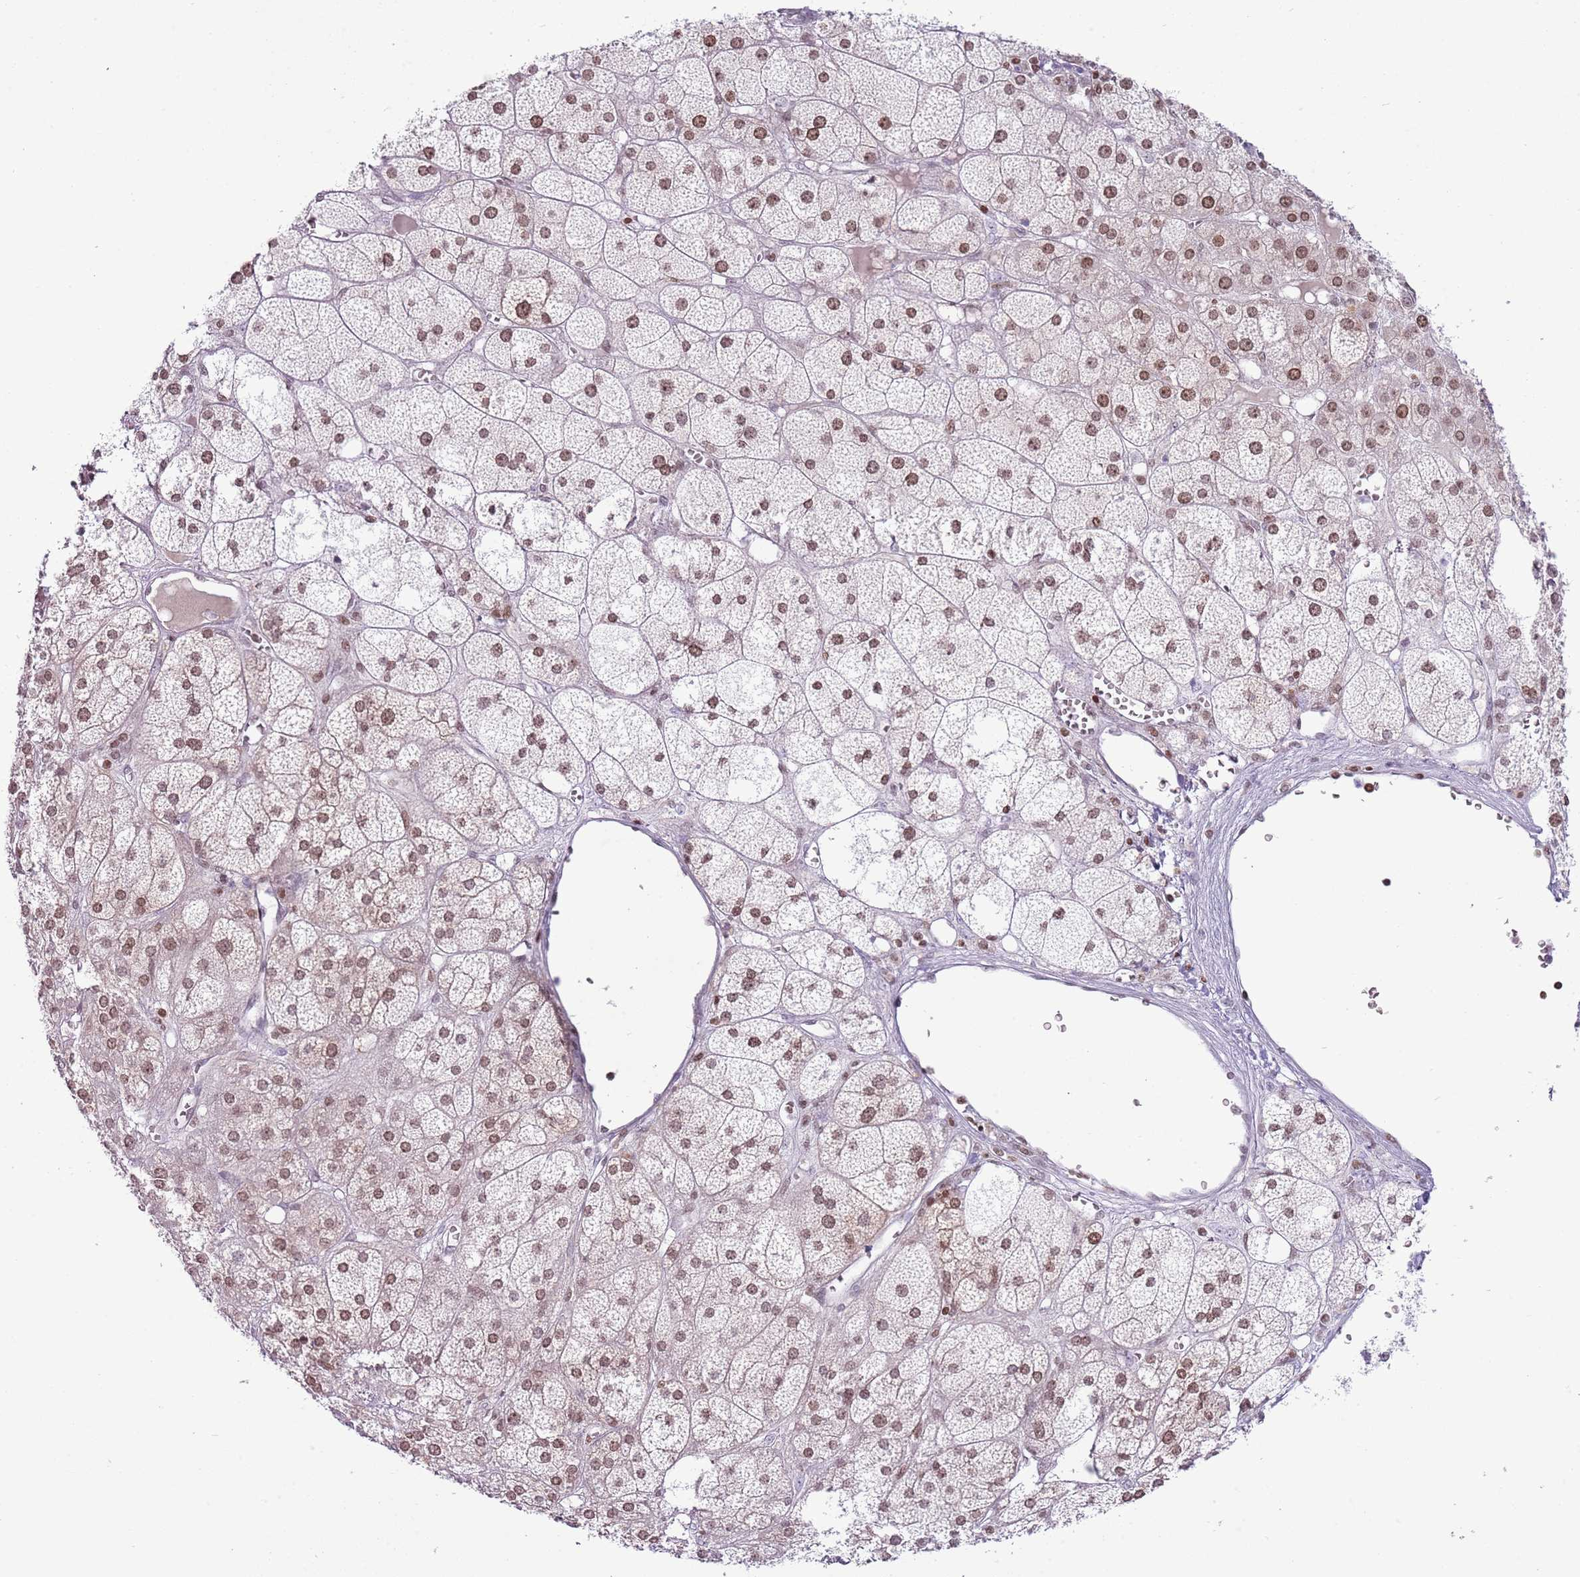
{"staining": {"intensity": "moderate", "quantity": ">75%", "location": "nuclear"}, "tissue": "adrenal gland", "cell_type": "Glandular cells", "image_type": "normal", "snomed": [{"axis": "morphology", "description": "Normal tissue, NOS"}, {"axis": "topography", "description": "Adrenal gland"}], "caption": "Immunohistochemistry (IHC) (DAB) staining of unremarkable adrenal gland displays moderate nuclear protein expression in about >75% of glandular cells. (DAB (3,3'-diaminobenzidine) = brown stain, brightfield microscopy at high magnification).", "gene": "SELENOH", "patient": {"sex": "female", "age": 61}}